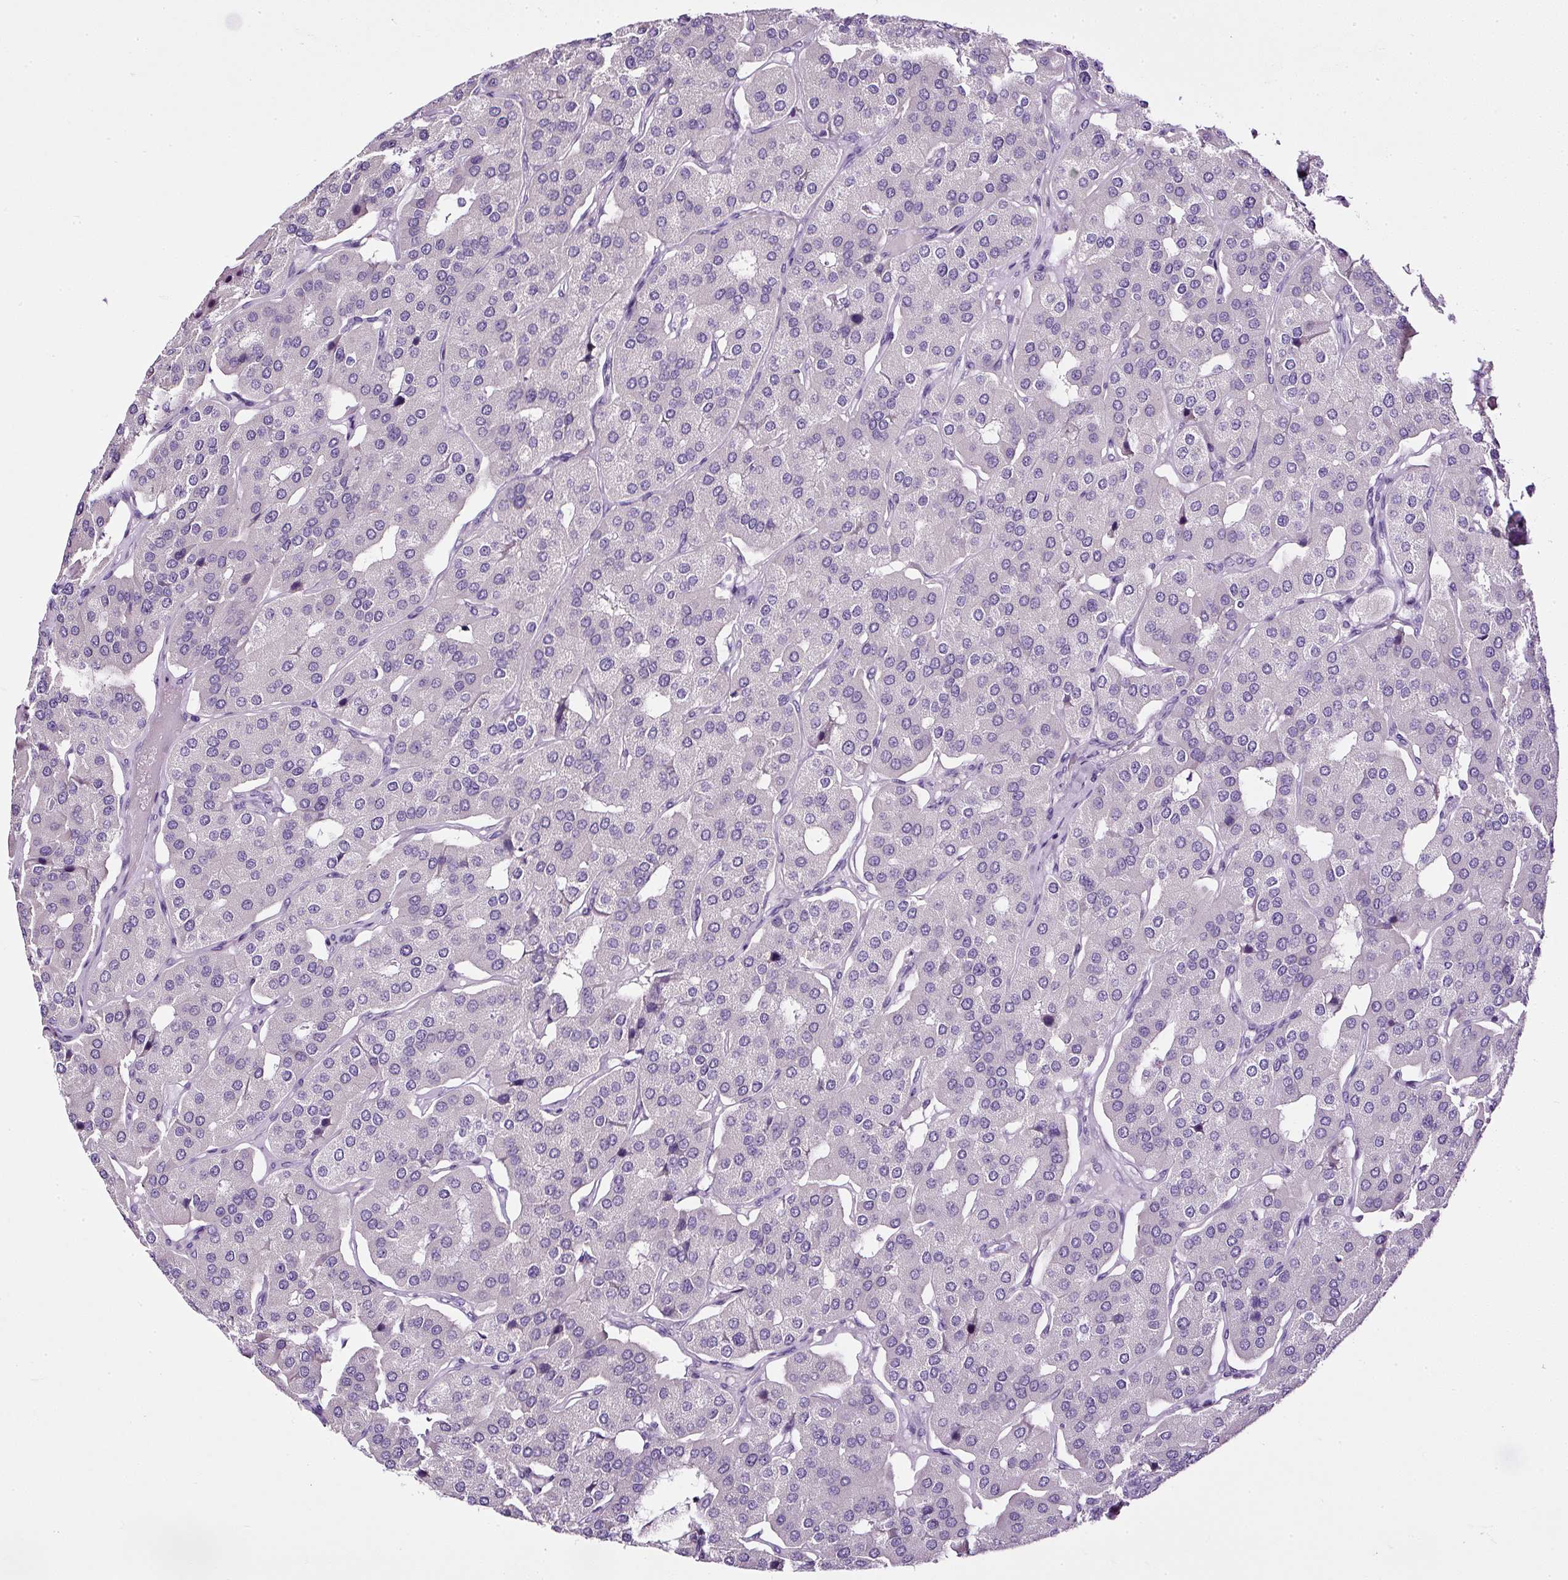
{"staining": {"intensity": "negative", "quantity": "none", "location": "none"}, "tissue": "parathyroid gland", "cell_type": "Glandular cells", "image_type": "normal", "snomed": [{"axis": "morphology", "description": "Normal tissue, NOS"}, {"axis": "morphology", "description": "Adenoma, NOS"}, {"axis": "topography", "description": "Parathyroid gland"}], "caption": "A photomicrograph of parathyroid gland stained for a protein displays no brown staining in glandular cells. (DAB (3,3'-diaminobenzidine) immunohistochemistry visualized using brightfield microscopy, high magnification).", "gene": "ATP2A1", "patient": {"sex": "female", "age": 86}}